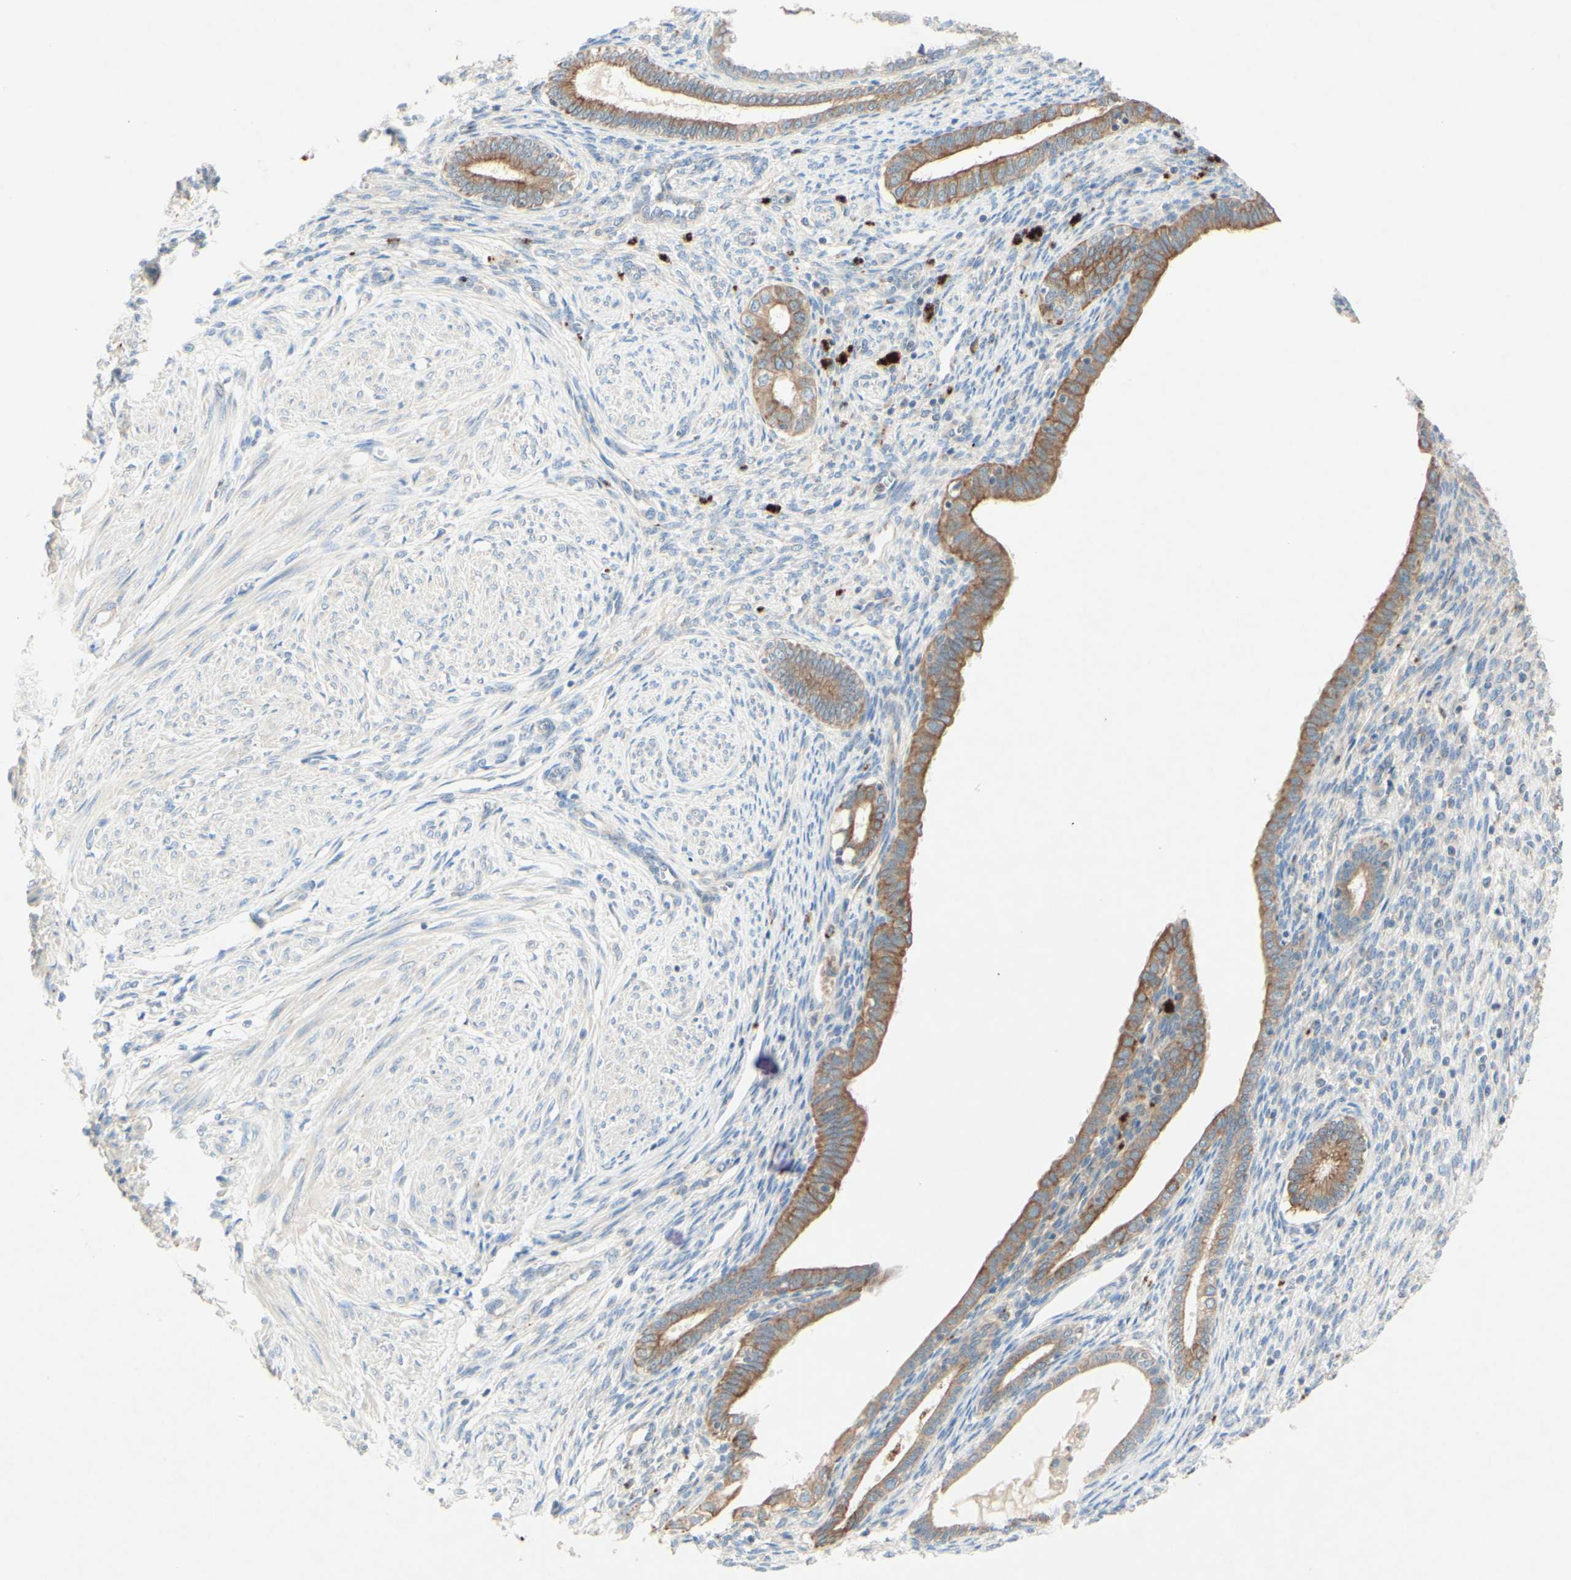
{"staining": {"intensity": "weak", "quantity": "<25%", "location": "cytoplasmic/membranous"}, "tissue": "endometrium", "cell_type": "Cells in endometrial stroma", "image_type": "normal", "snomed": [{"axis": "morphology", "description": "Normal tissue, NOS"}, {"axis": "topography", "description": "Endometrium"}], "caption": "An image of endometrium stained for a protein displays no brown staining in cells in endometrial stroma. Brightfield microscopy of immunohistochemistry (IHC) stained with DAB (3,3'-diaminobenzidine) (brown) and hematoxylin (blue), captured at high magnification.", "gene": "MTM1", "patient": {"sex": "female", "age": 72}}